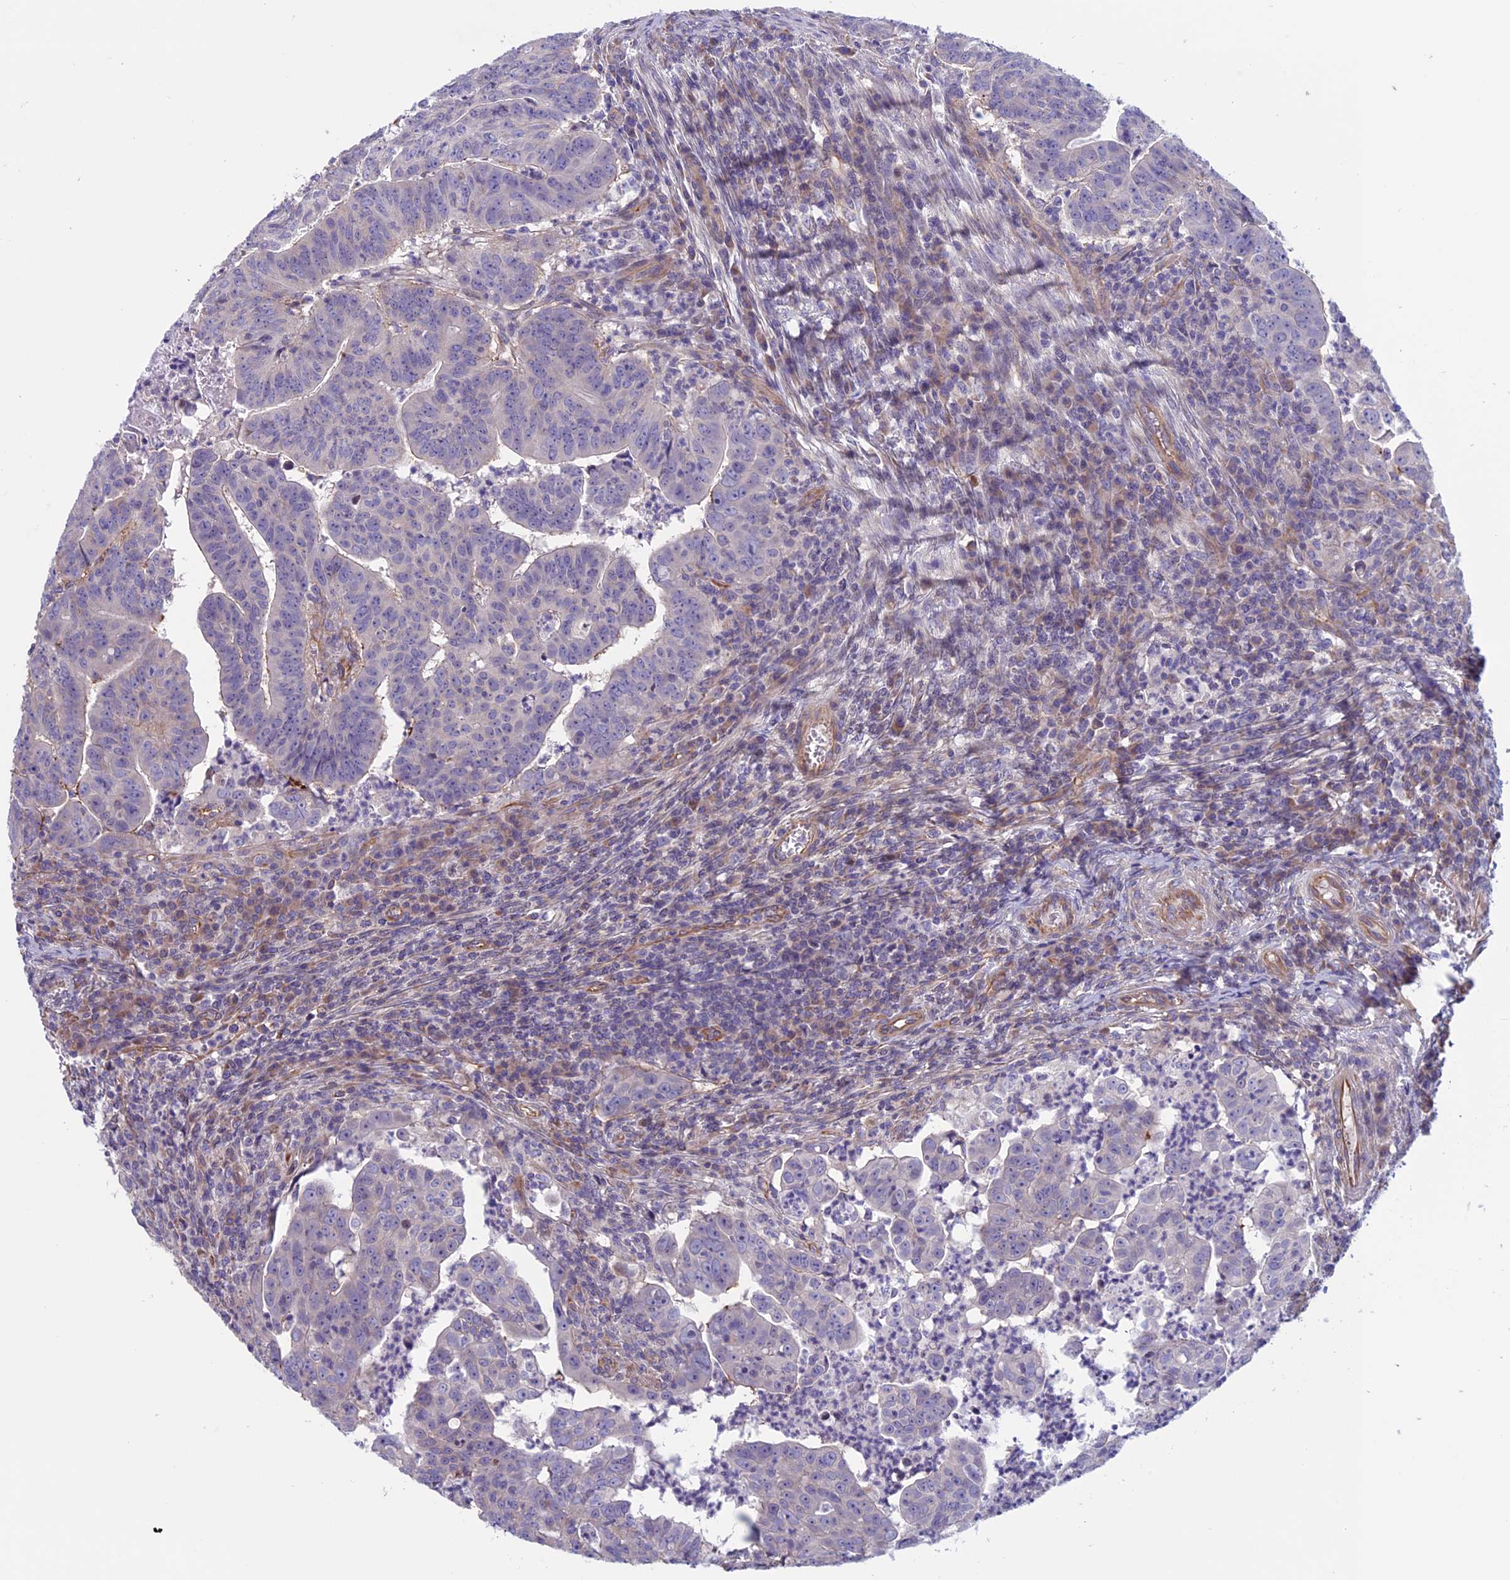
{"staining": {"intensity": "negative", "quantity": "none", "location": "none"}, "tissue": "colorectal cancer", "cell_type": "Tumor cells", "image_type": "cancer", "snomed": [{"axis": "morphology", "description": "Adenocarcinoma, NOS"}, {"axis": "topography", "description": "Rectum"}], "caption": "Tumor cells show no significant positivity in colorectal cancer (adenocarcinoma). (DAB immunohistochemistry (IHC), high magnification).", "gene": "BCL2L10", "patient": {"sex": "male", "age": 69}}